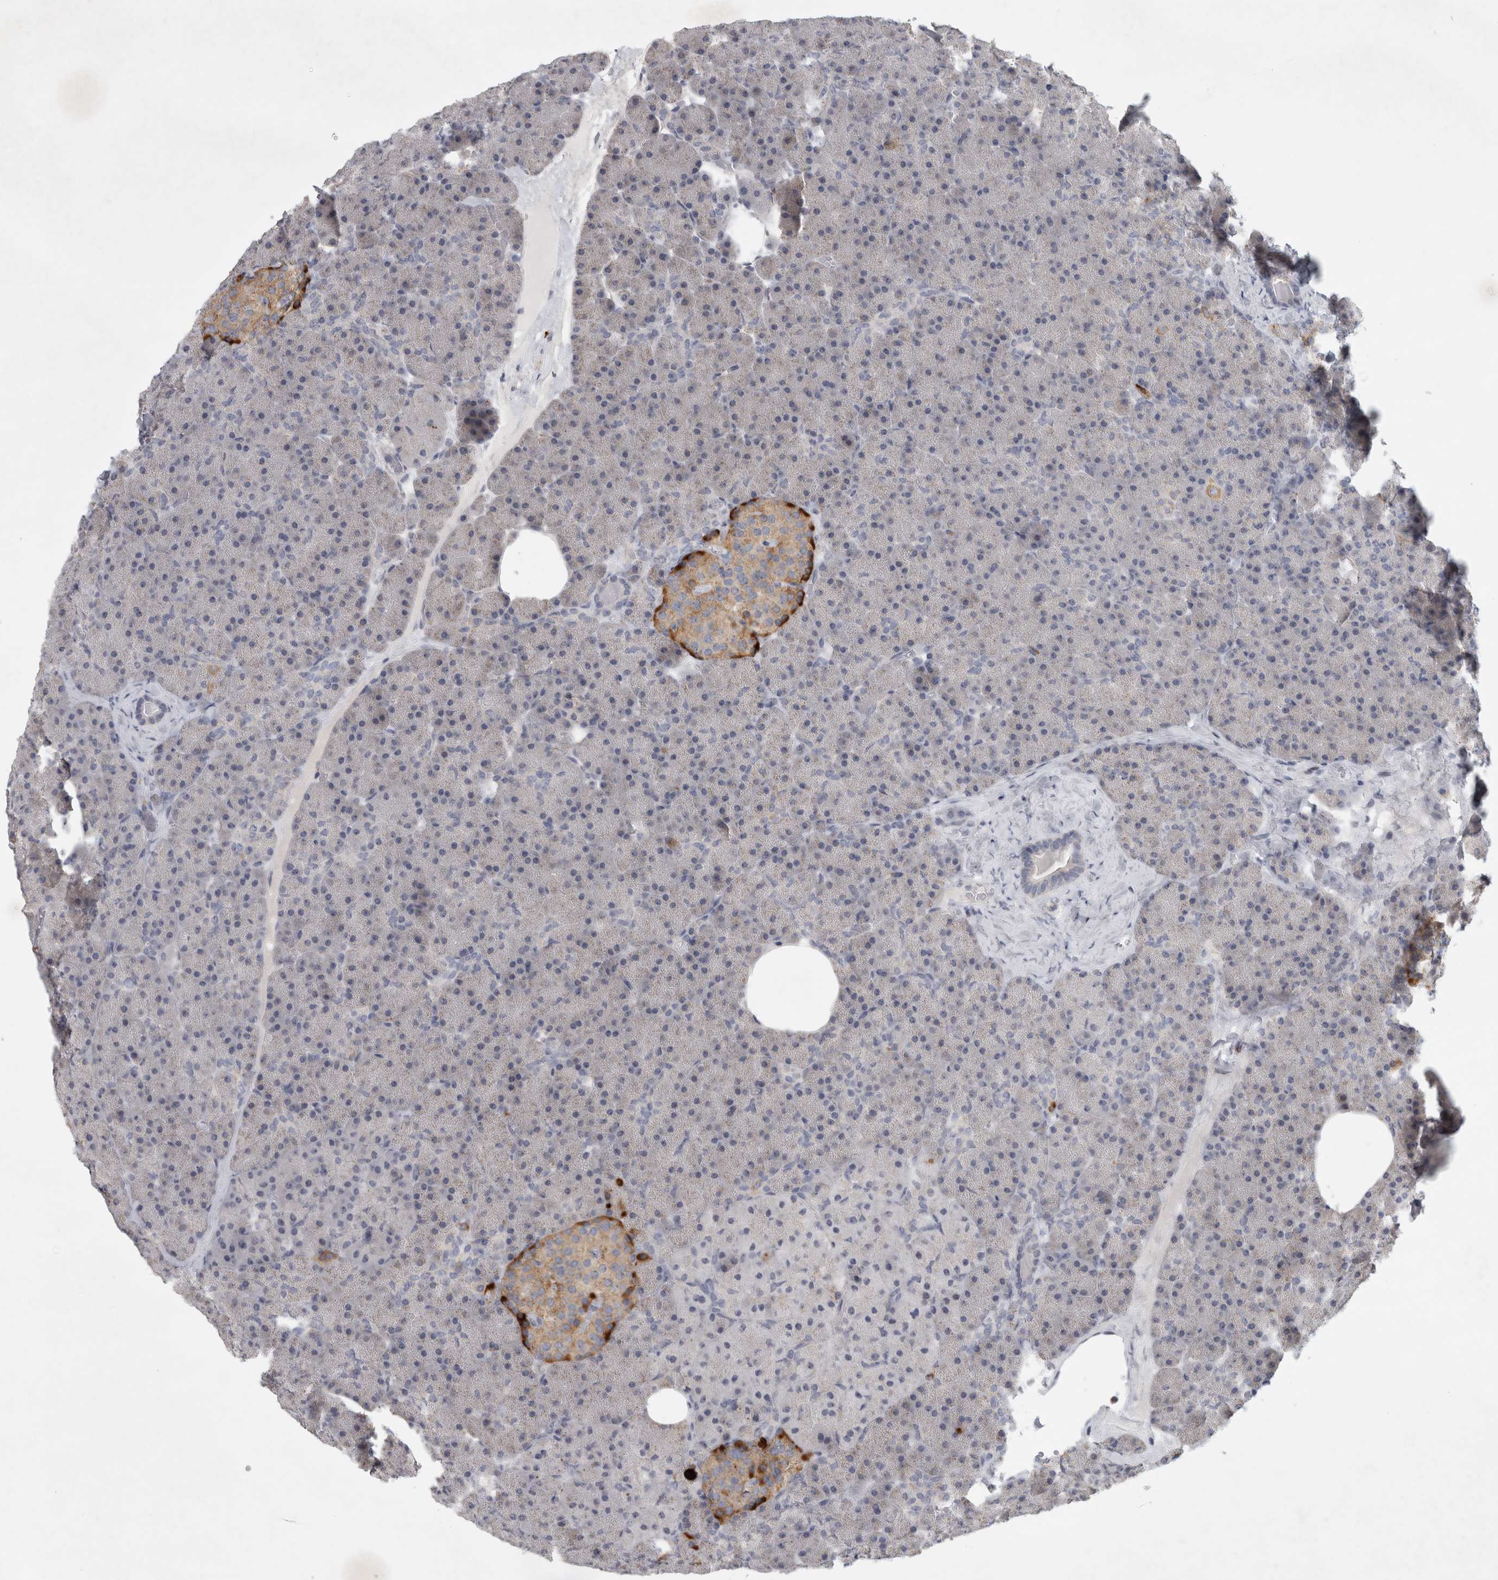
{"staining": {"intensity": "negative", "quantity": "none", "location": "none"}, "tissue": "pancreas", "cell_type": "Exocrine glandular cells", "image_type": "normal", "snomed": [{"axis": "morphology", "description": "Normal tissue, NOS"}, {"axis": "morphology", "description": "Carcinoid, malignant, NOS"}, {"axis": "topography", "description": "Pancreas"}], "caption": "Protein analysis of unremarkable pancreas displays no significant positivity in exocrine glandular cells. (DAB (3,3'-diaminobenzidine) IHC with hematoxylin counter stain).", "gene": "PTPRN2", "patient": {"sex": "female", "age": 35}}